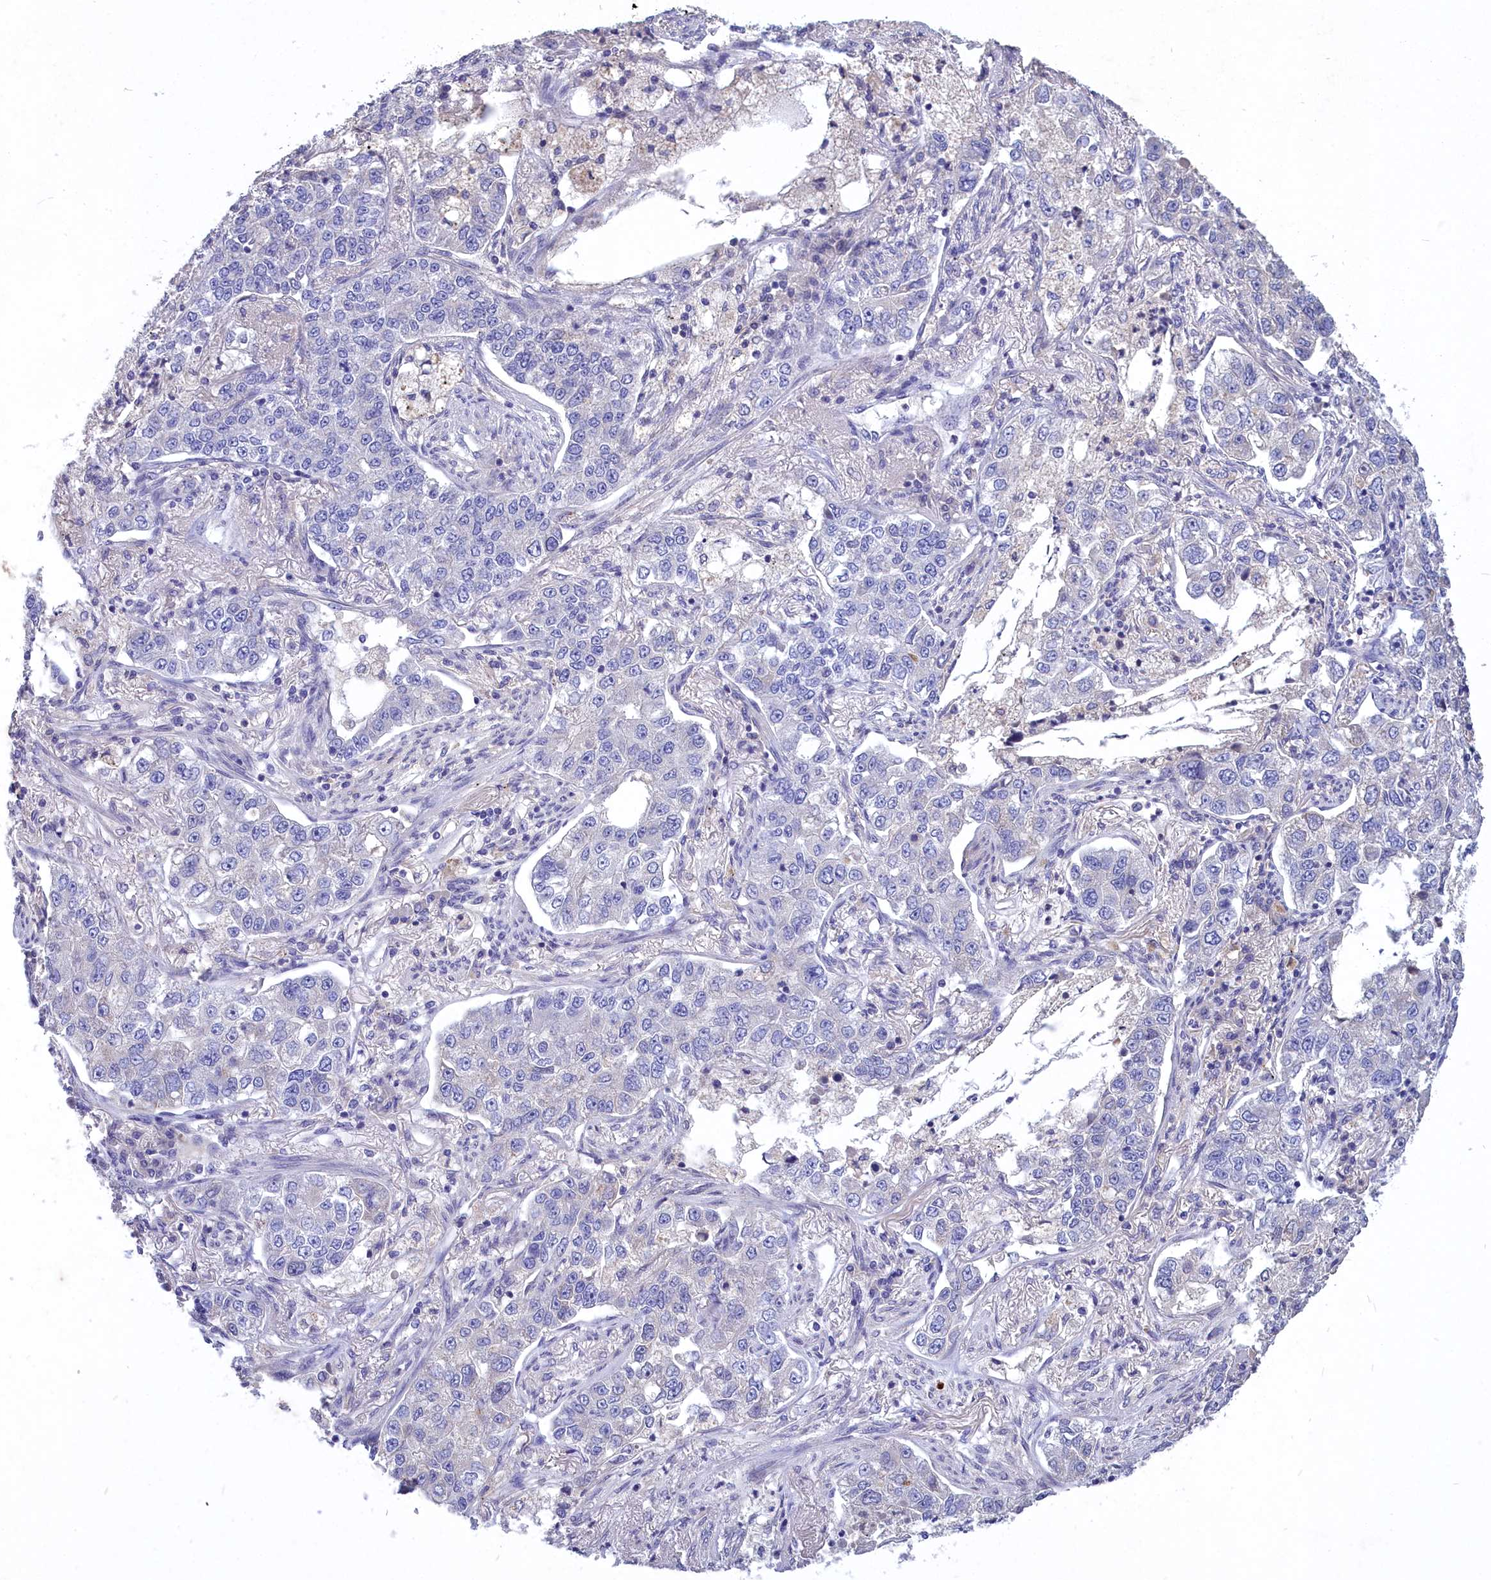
{"staining": {"intensity": "negative", "quantity": "none", "location": "none"}, "tissue": "lung cancer", "cell_type": "Tumor cells", "image_type": "cancer", "snomed": [{"axis": "morphology", "description": "Adenocarcinoma, NOS"}, {"axis": "topography", "description": "Lung"}], "caption": "DAB immunohistochemical staining of human lung cancer (adenocarcinoma) exhibits no significant positivity in tumor cells.", "gene": "DEFB119", "patient": {"sex": "male", "age": 49}}